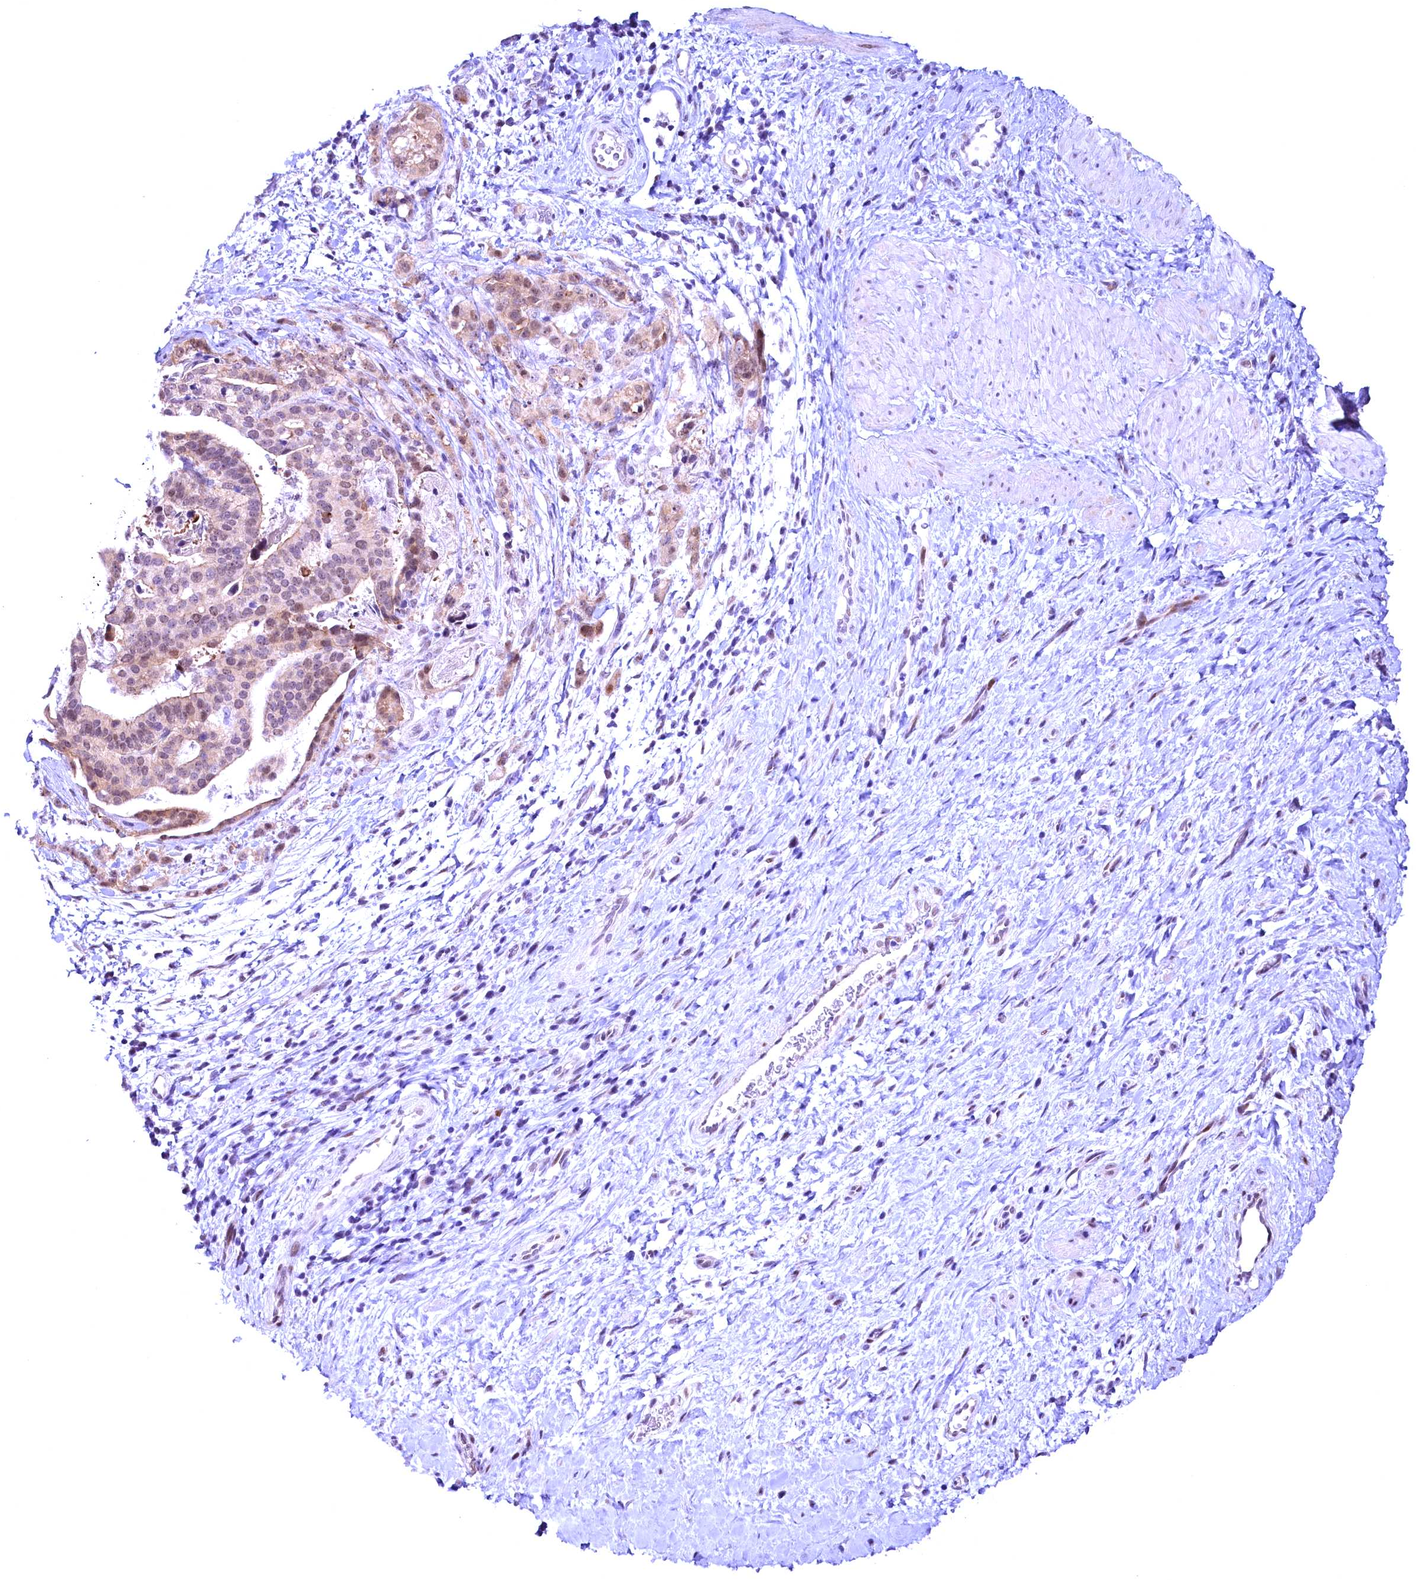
{"staining": {"intensity": "weak", "quantity": "<25%", "location": "nuclear"}, "tissue": "stomach cancer", "cell_type": "Tumor cells", "image_type": "cancer", "snomed": [{"axis": "morphology", "description": "Adenocarcinoma, NOS"}, {"axis": "topography", "description": "Stomach"}], "caption": "There is no significant positivity in tumor cells of stomach adenocarcinoma.", "gene": "CCDC106", "patient": {"sex": "male", "age": 48}}